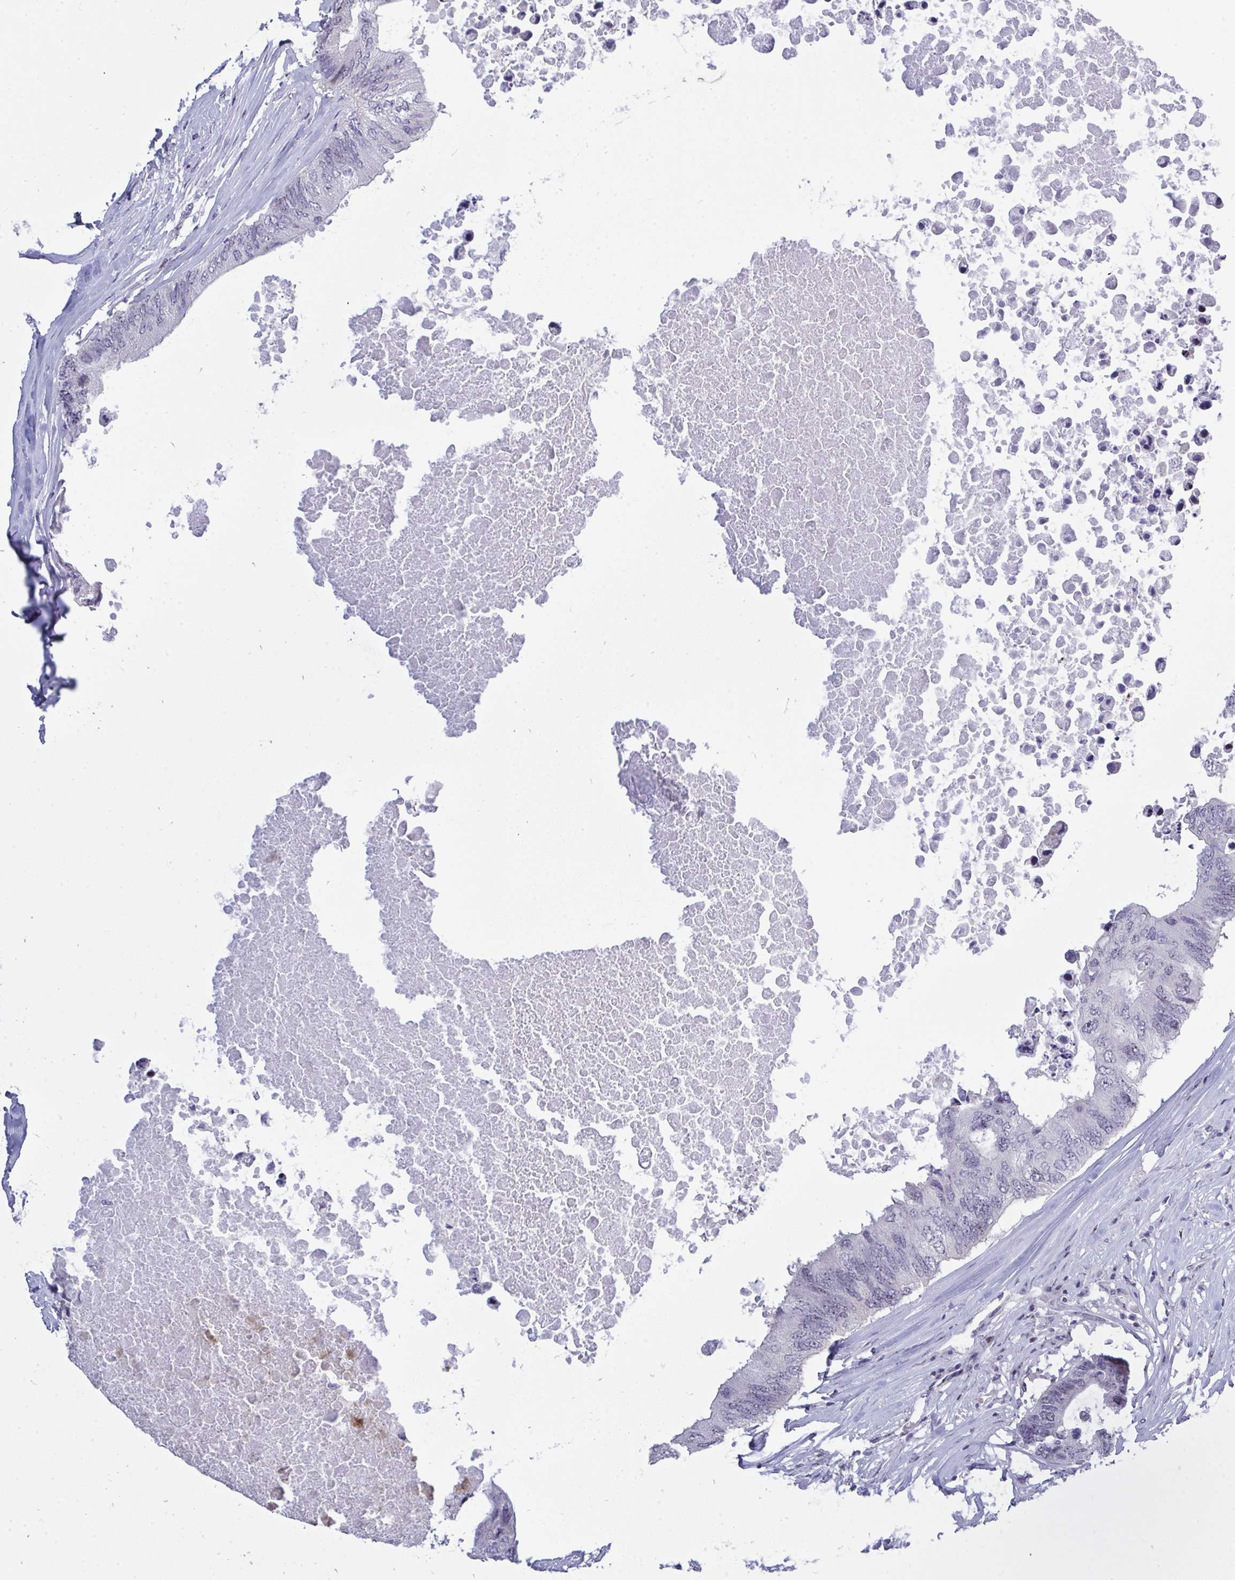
{"staining": {"intensity": "weak", "quantity": "<25%", "location": "nuclear"}, "tissue": "colorectal cancer", "cell_type": "Tumor cells", "image_type": "cancer", "snomed": [{"axis": "morphology", "description": "Adenocarcinoma, NOS"}, {"axis": "topography", "description": "Colon"}], "caption": "Immunohistochemistry (IHC) histopathology image of neoplastic tissue: colorectal cancer stained with DAB (3,3'-diaminobenzidine) shows no significant protein expression in tumor cells. (Stains: DAB (3,3'-diaminobenzidine) immunohistochemistry with hematoxylin counter stain, Microscopy: brightfield microscopy at high magnification).", "gene": "PLPPR3", "patient": {"sex": "male", "age": 71}}